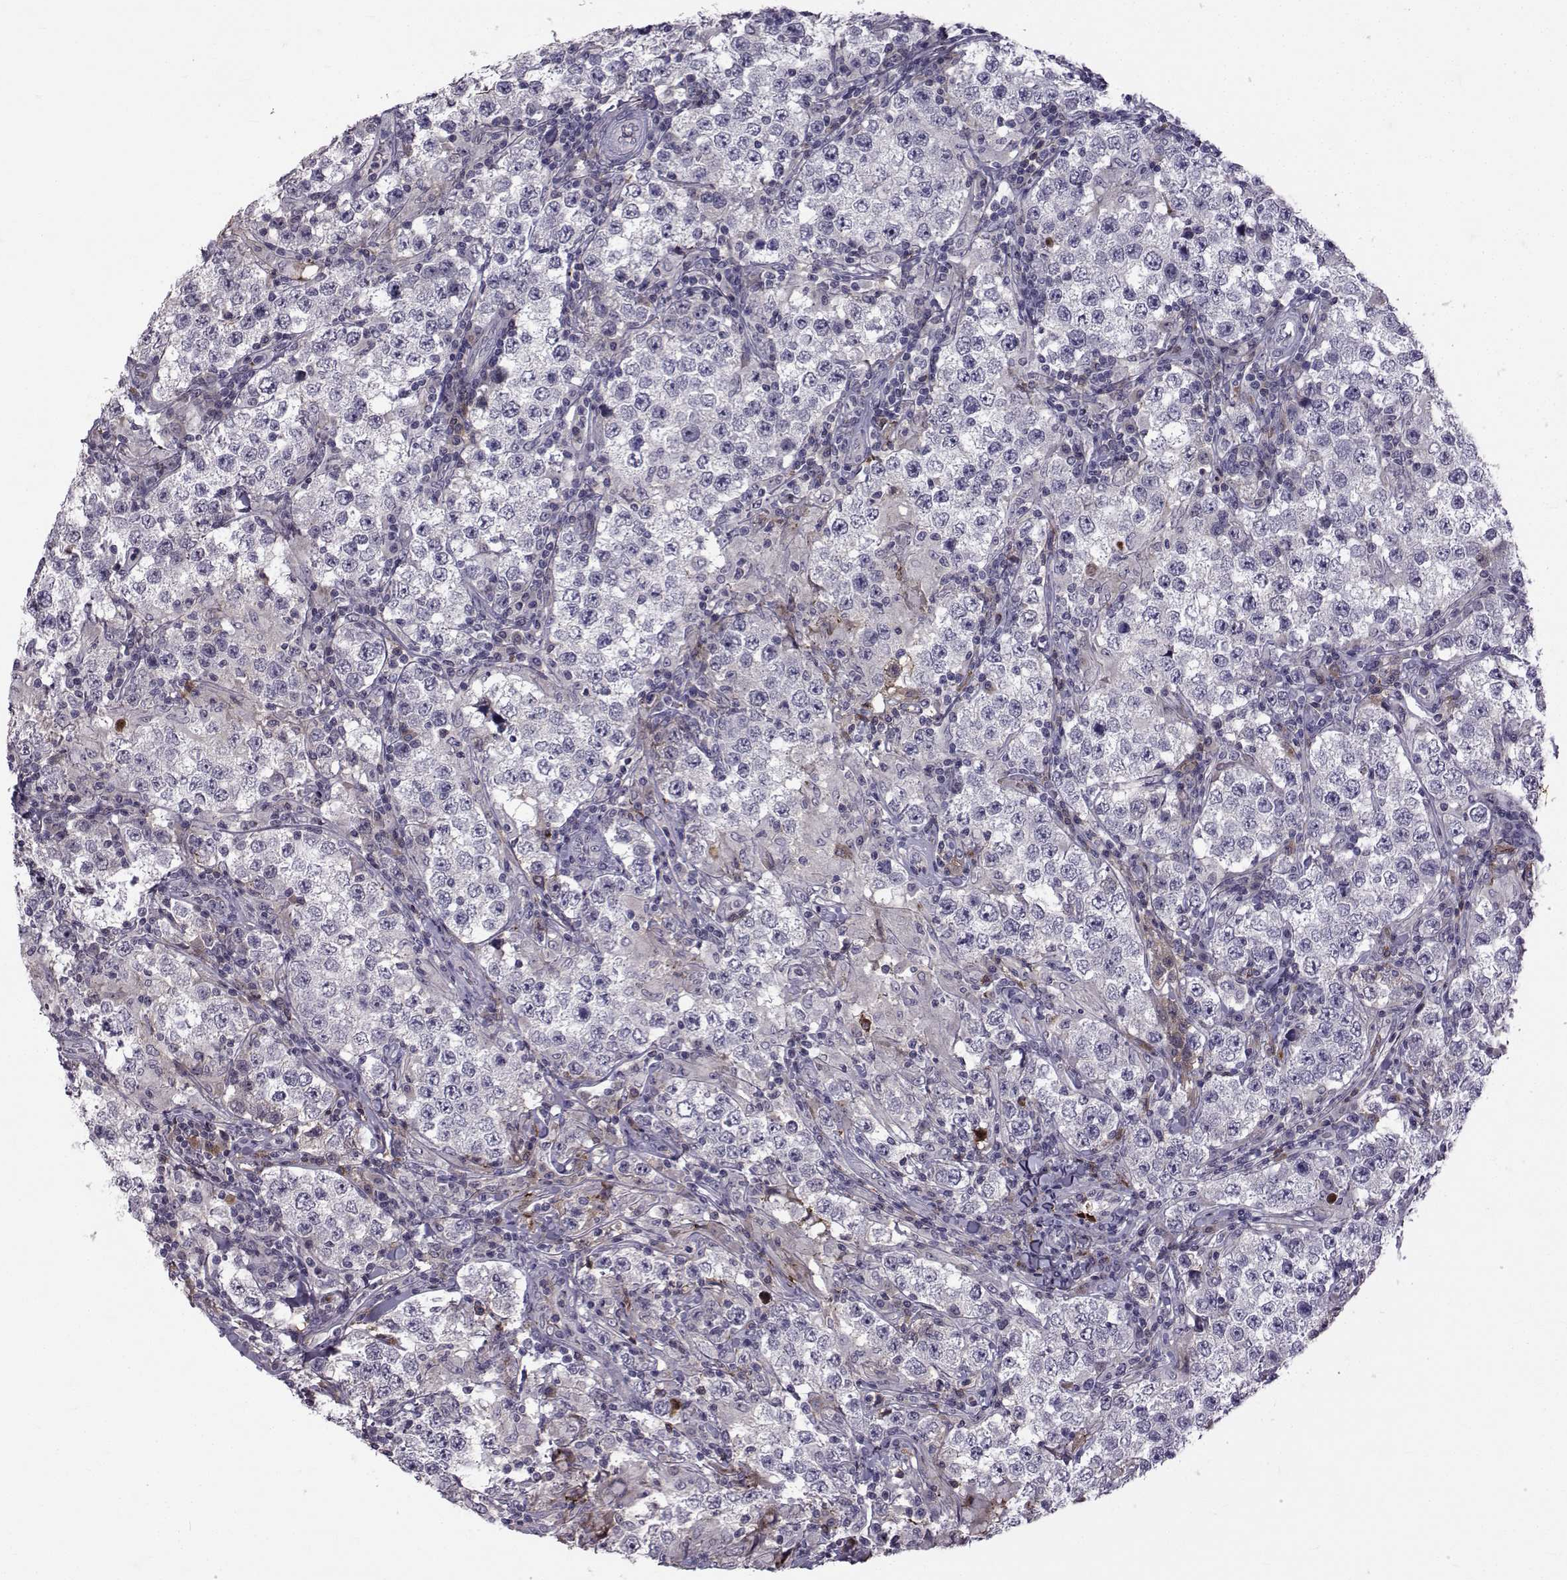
{"staining": {"intensity": "negative", "quantity": "none", "location": "none"}, "tissue": "testis cancer", "cell_type": "Tumor cells", "image_type": "cancer", "snomed": [{"axis": "morphology", "description": "Seminoma, NOS"}, {"axis": "morphology", "description": "Carcinoma, Embryonal, NOS"}, {"axis": "topography", "description": "Testis"}], "caption": "IHC of testis cancer shows no staining in tumor cells.", "gene": "TNFRSF11B", "patient": {"sex": "male", "age": 41}}